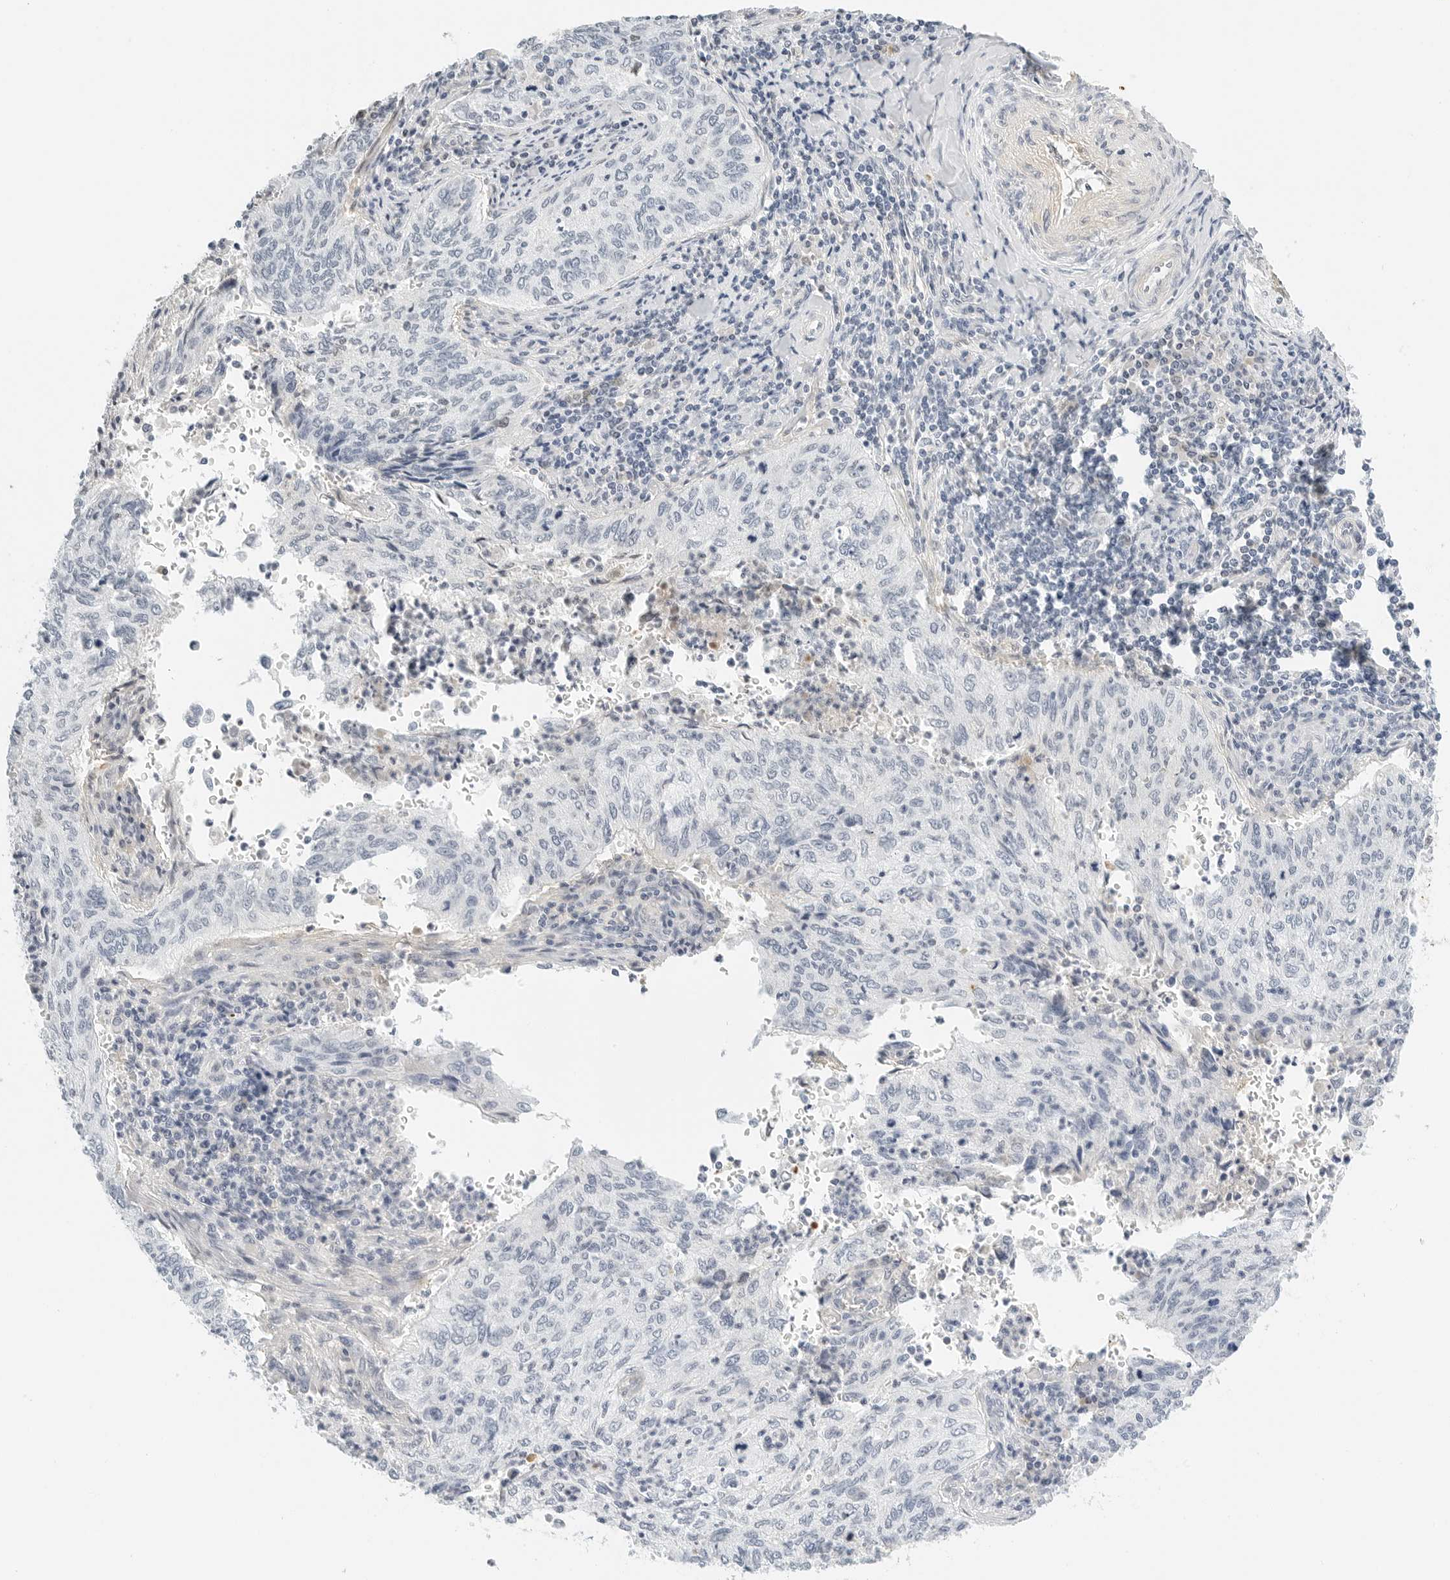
{"staining": {"intensity": "negative", "quantity": "none", "location": "none"}, "tissue": "cervical cancer", "cell_type": "Tumor cells", "image_type": "cancer", "snomed": [{"axis": "morphology", "description": "Squamous cell carcinoma, NOS"}, {"axis": "topography", "description": "Cervix"}], "caption": "Immunohistochemistry (IHC) of cervical squamous cell carcinoma exhibits no expression in tumor cells. (Brightfield microscopy of DAB immunohistochemistry at high magnification).", "gene": "PKDCC", "patient": {"sex": "female", "age": 30}}